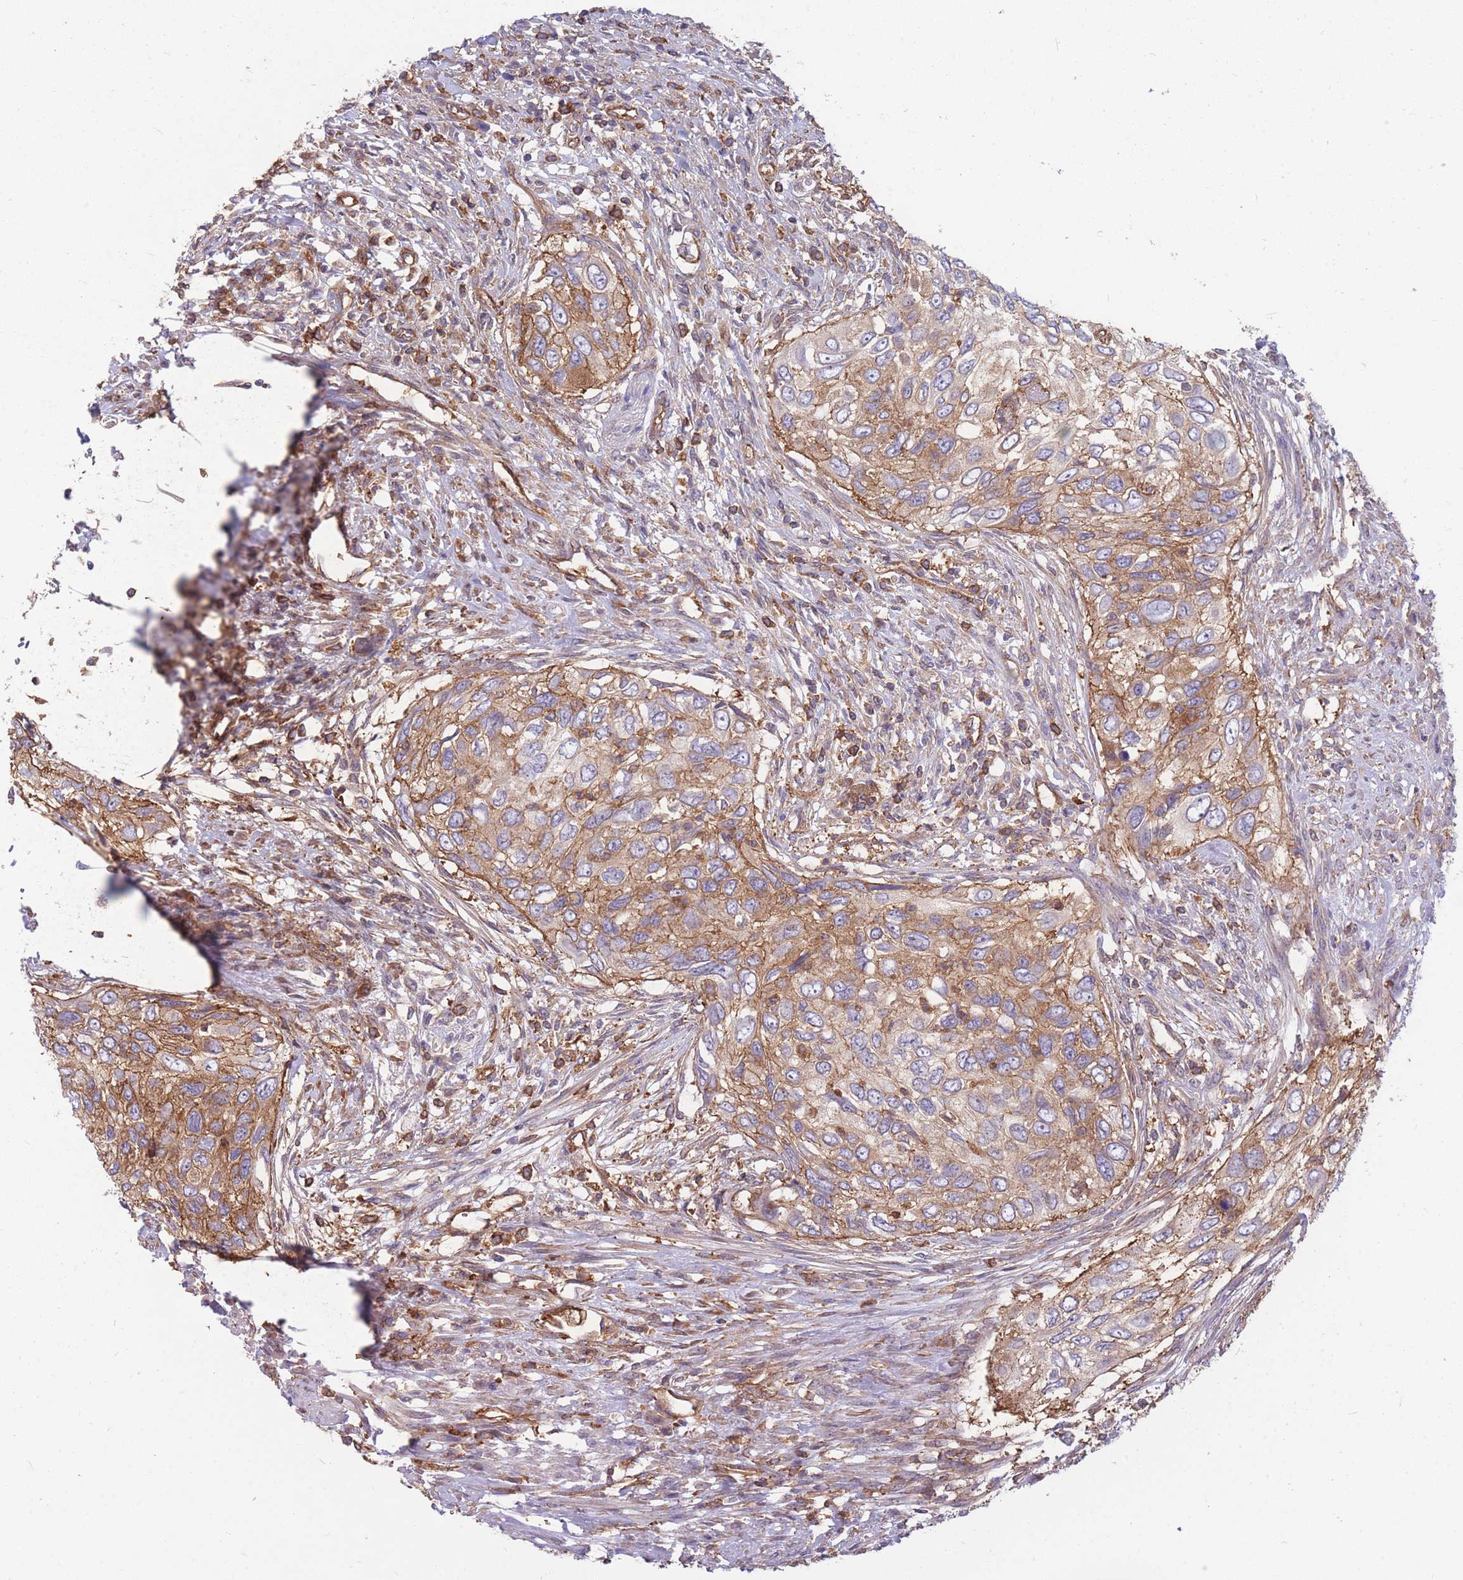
{"staining": {"intensity": "moderate", "quantity": ">75%", "location": "cytoplasmic/membranous"}, "tissue": "urothelial cancer", "cell_type": "Tumor cells", "image_type": "cancer", "snomed": [{"axis": "morphology", "description": "Urothelial carcinoma, High grade"}, {"axis": "topography", "description": "Urinary bladder"}], "caption": "Moderate cytoplasmic/membranous staining is identified in approximately >75% of tumor cells in urothelial cancer. (IHC, brightfield microscopy, high magnification).", "gene": "GGA1", "patient": {"sex": "female", "age": 60}}